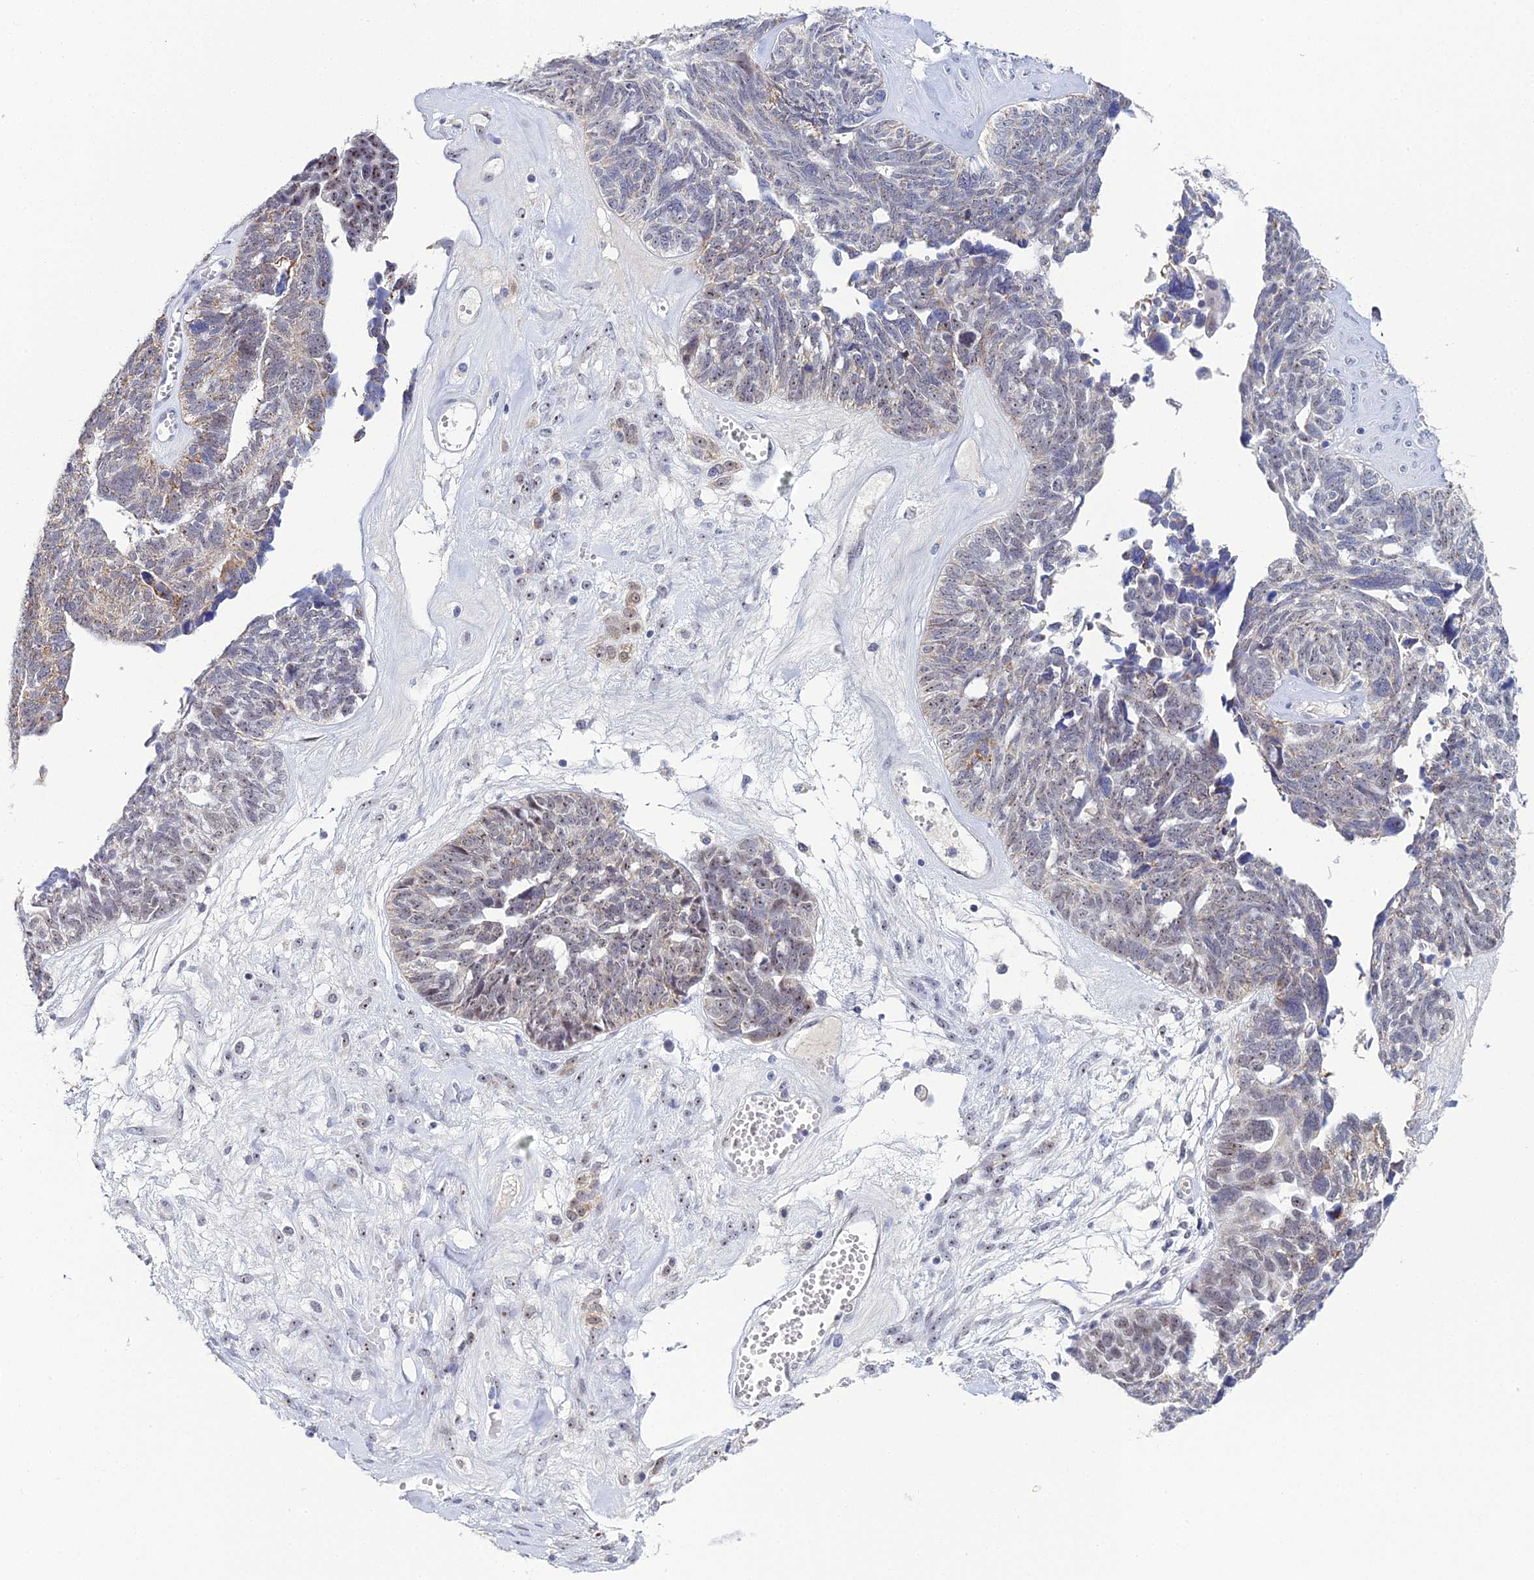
{"staining": {"intensity": "moderate", "quantity": "25%-75%", "location": "cytoplasmic/membranous,nuclear"}, "tissue": "ovarian cancer", "cell_type": "Tumor cells", "image_type": "cancer", "snomed": [{"axis": "morphology", "description": "Cystadenocarcinoma, serous, NOS"}, {"axis": "topography", "description": "Ovary"}], "caption": "Protein expression analysis of human ovarian serous cystadenocarcinoma reveals moderate cytoplasmic/membranous and nuclear positivity in approximately 25%-75% of tumor cells.", "gene": "PLPP4", "patient": {"sex": "female", "age": 79}}